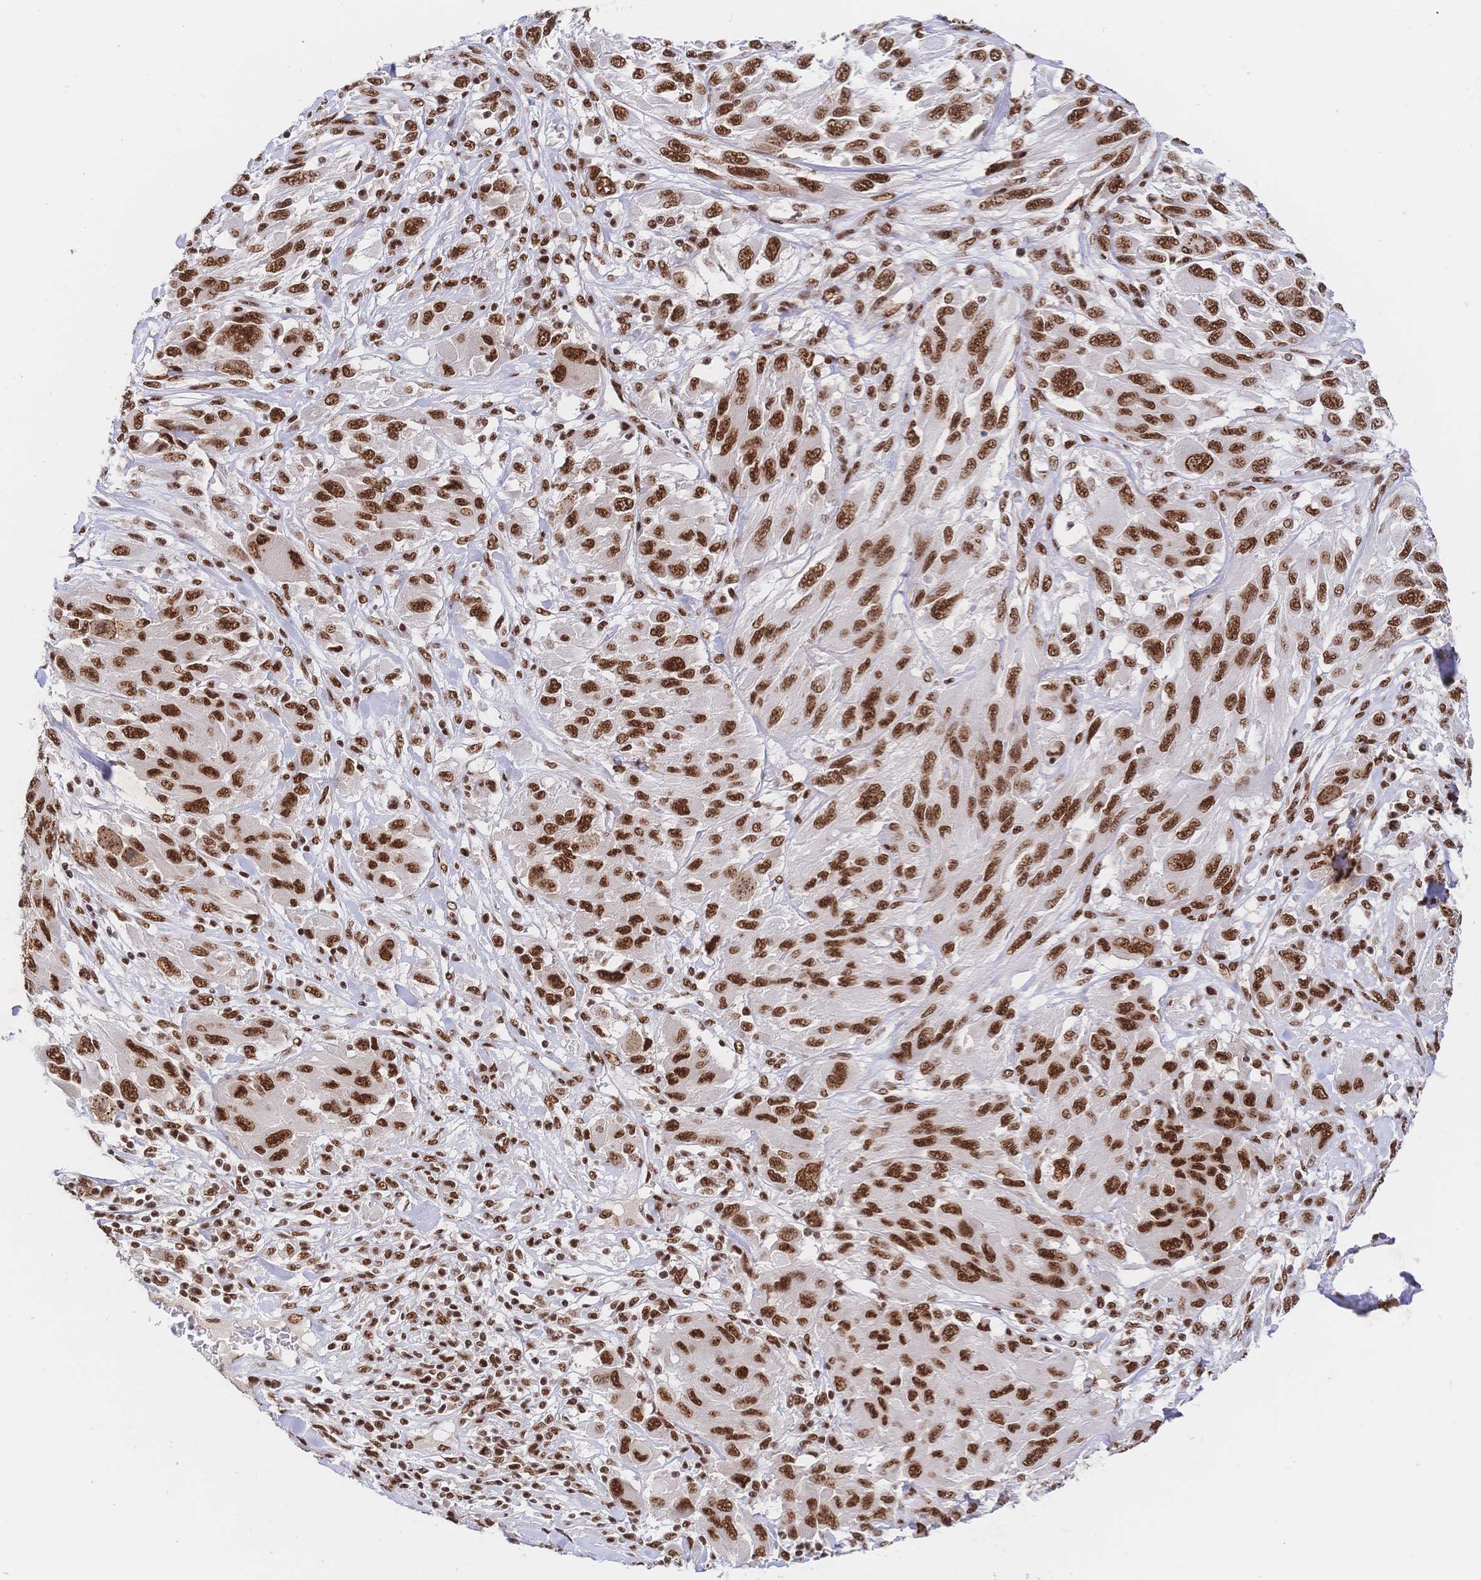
{"staining": {"intensity": "strong", "quantity": ">75%", "location": "nuclear"}, "tissue": "melanoma", "cell_type": "Tumor cells", "image_type": "cancer", "snomed": [{"axis": "morphology", "description": "Malignant melanoma, NOS"}, {"axis": "topography", "description": "Skin"}], "caption": "Protein expression analysis of human melanoma reveals strong nuclear positivity in approximately >75% of tumor cells.", "gene": "SRSF1", "patient": {"sex": "female", "age": 91}}